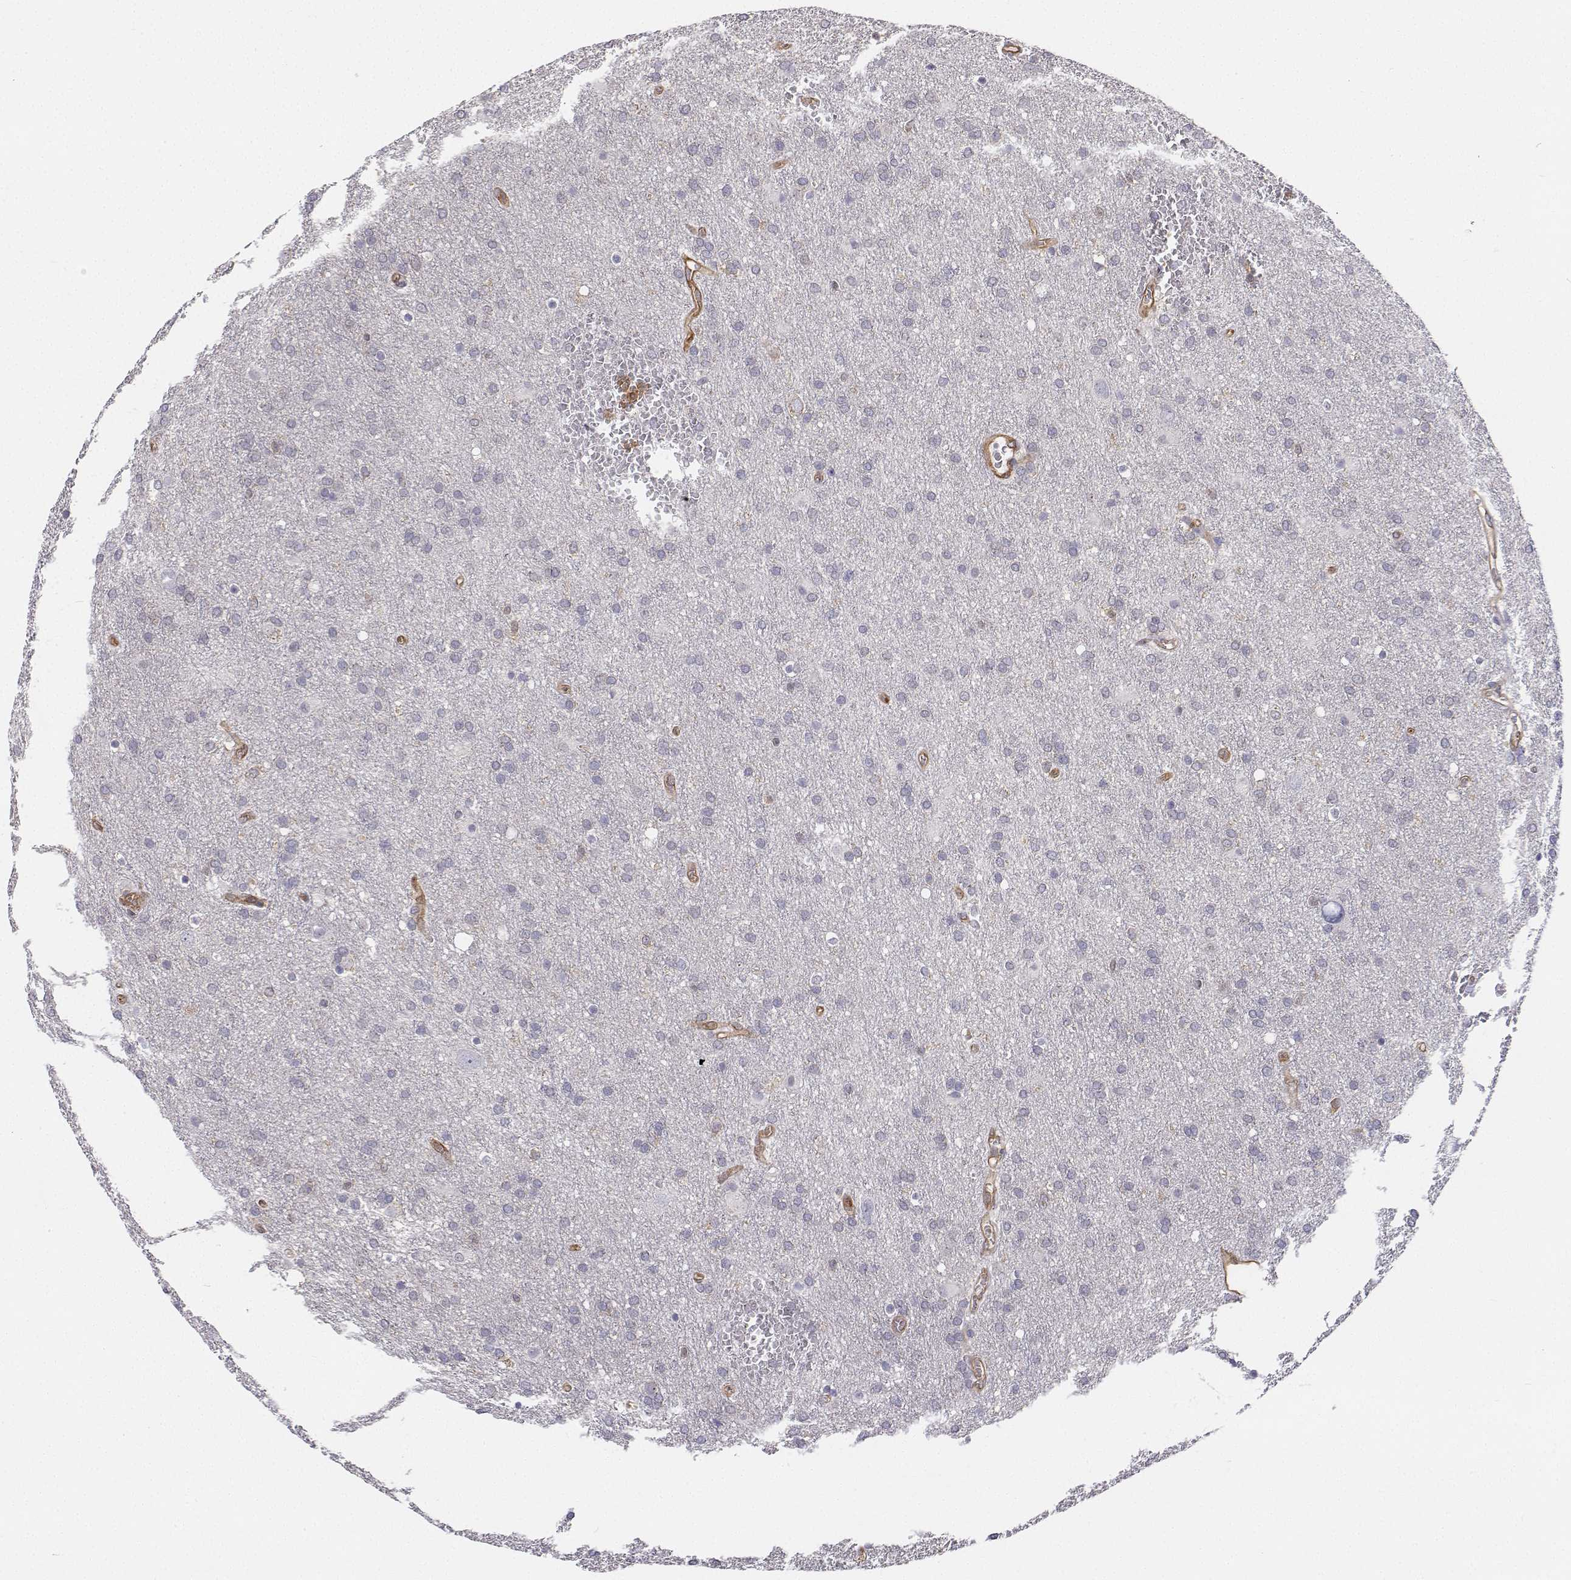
{"staining": {"intensity": "negative", "quantity": "none", "location": "none"}, "tissue": "glioma", "cell_type": "Tumor cells", "image_type": "cancer", "snomed": [{"axis": "morphology", "description": "Glioma, malignant, Low grade"}, {"axis": "topography", "description": "Brain"}], "caption": "High magnification brightfield microscopy of glioma stained with DAB (3,3'-diaminobenzidine) (brown) and counterstained with hematoxylin (blue): tumor cells show no significant staining.", "gene": "MYH9", "patient": {"sex": "male", "age": 66}}